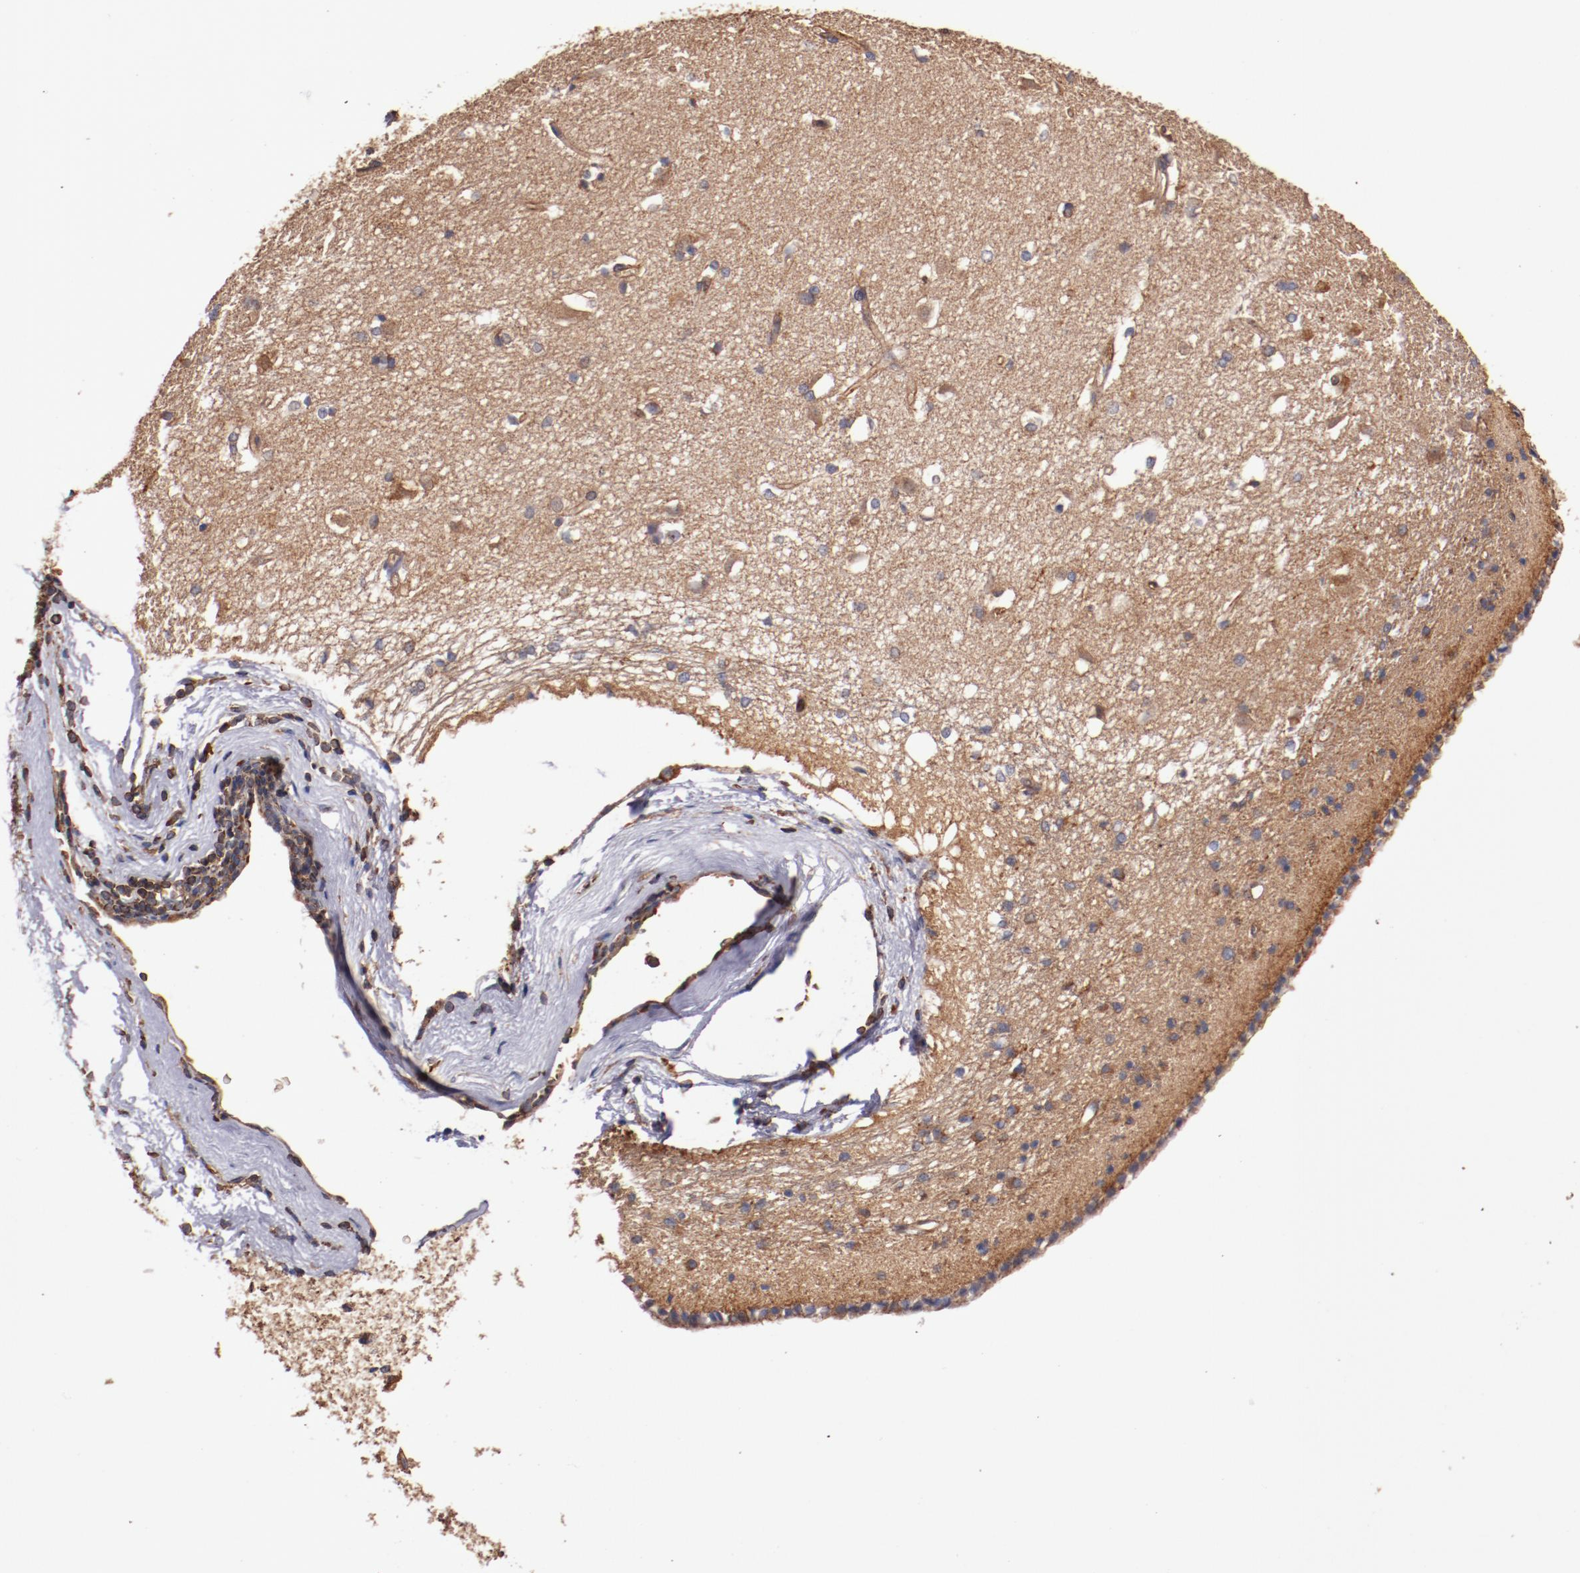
{"staining": {"intensity": "strong", "quantity": ">75%", "location": "cytoplasmic/membranous"}, "tissue": "caudate", "cell_type": "Glial cells", "image_type": "normal", "snomed": [{"axis": "morphology", "description": "Normal tissue, NOS"}, {"axis": "topography", "description": "Lateral ventricle wall"}], "caption": "Immunohistochemical staining of benign caudate displays strong cytoplasmic/membranous protein staining in about >75% of glial cells.", "gene": "TMOD3", "patient": {"sex": "female", "age": 19}}